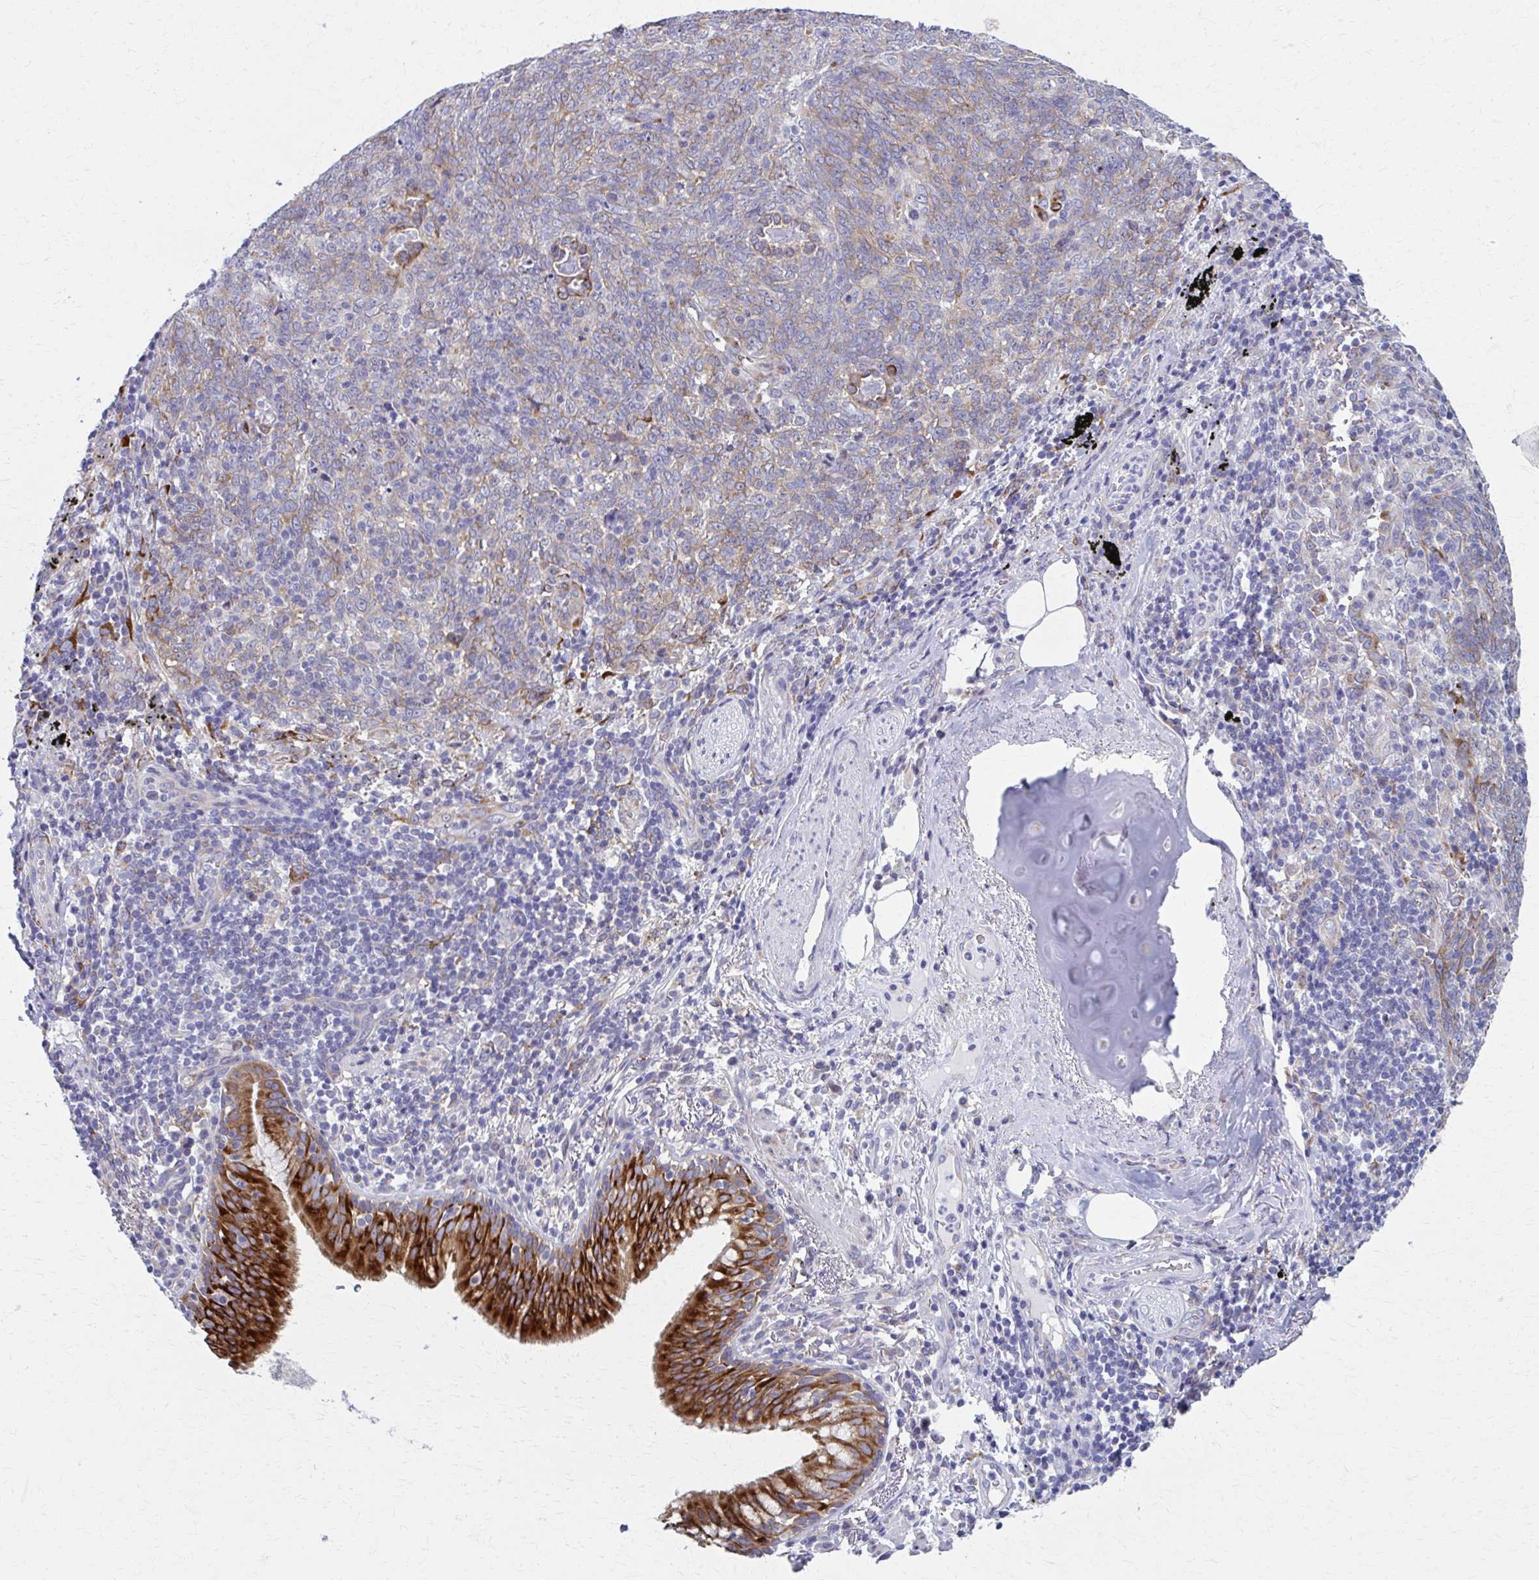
{"staining": {"intensity": "weak", "quantity": "<25%", "location": "cytoplasmic/membranous"}, "tissue": "lung cancer", "cell_type": "Tumor cells", "image_type": "cancer", "snomed": [{"axis": "morphology", "description": "Squamous cell carcinoma, NOS"}, {"axis": "topography", "description": "Lung"}], "caption": "Immunohistochemical staining of human squamous cell carcinoma (lung) displays no significant staining in tumor cells.", "gene": "SPATS2L", "patient": {"sex": "female", "age": 72}}